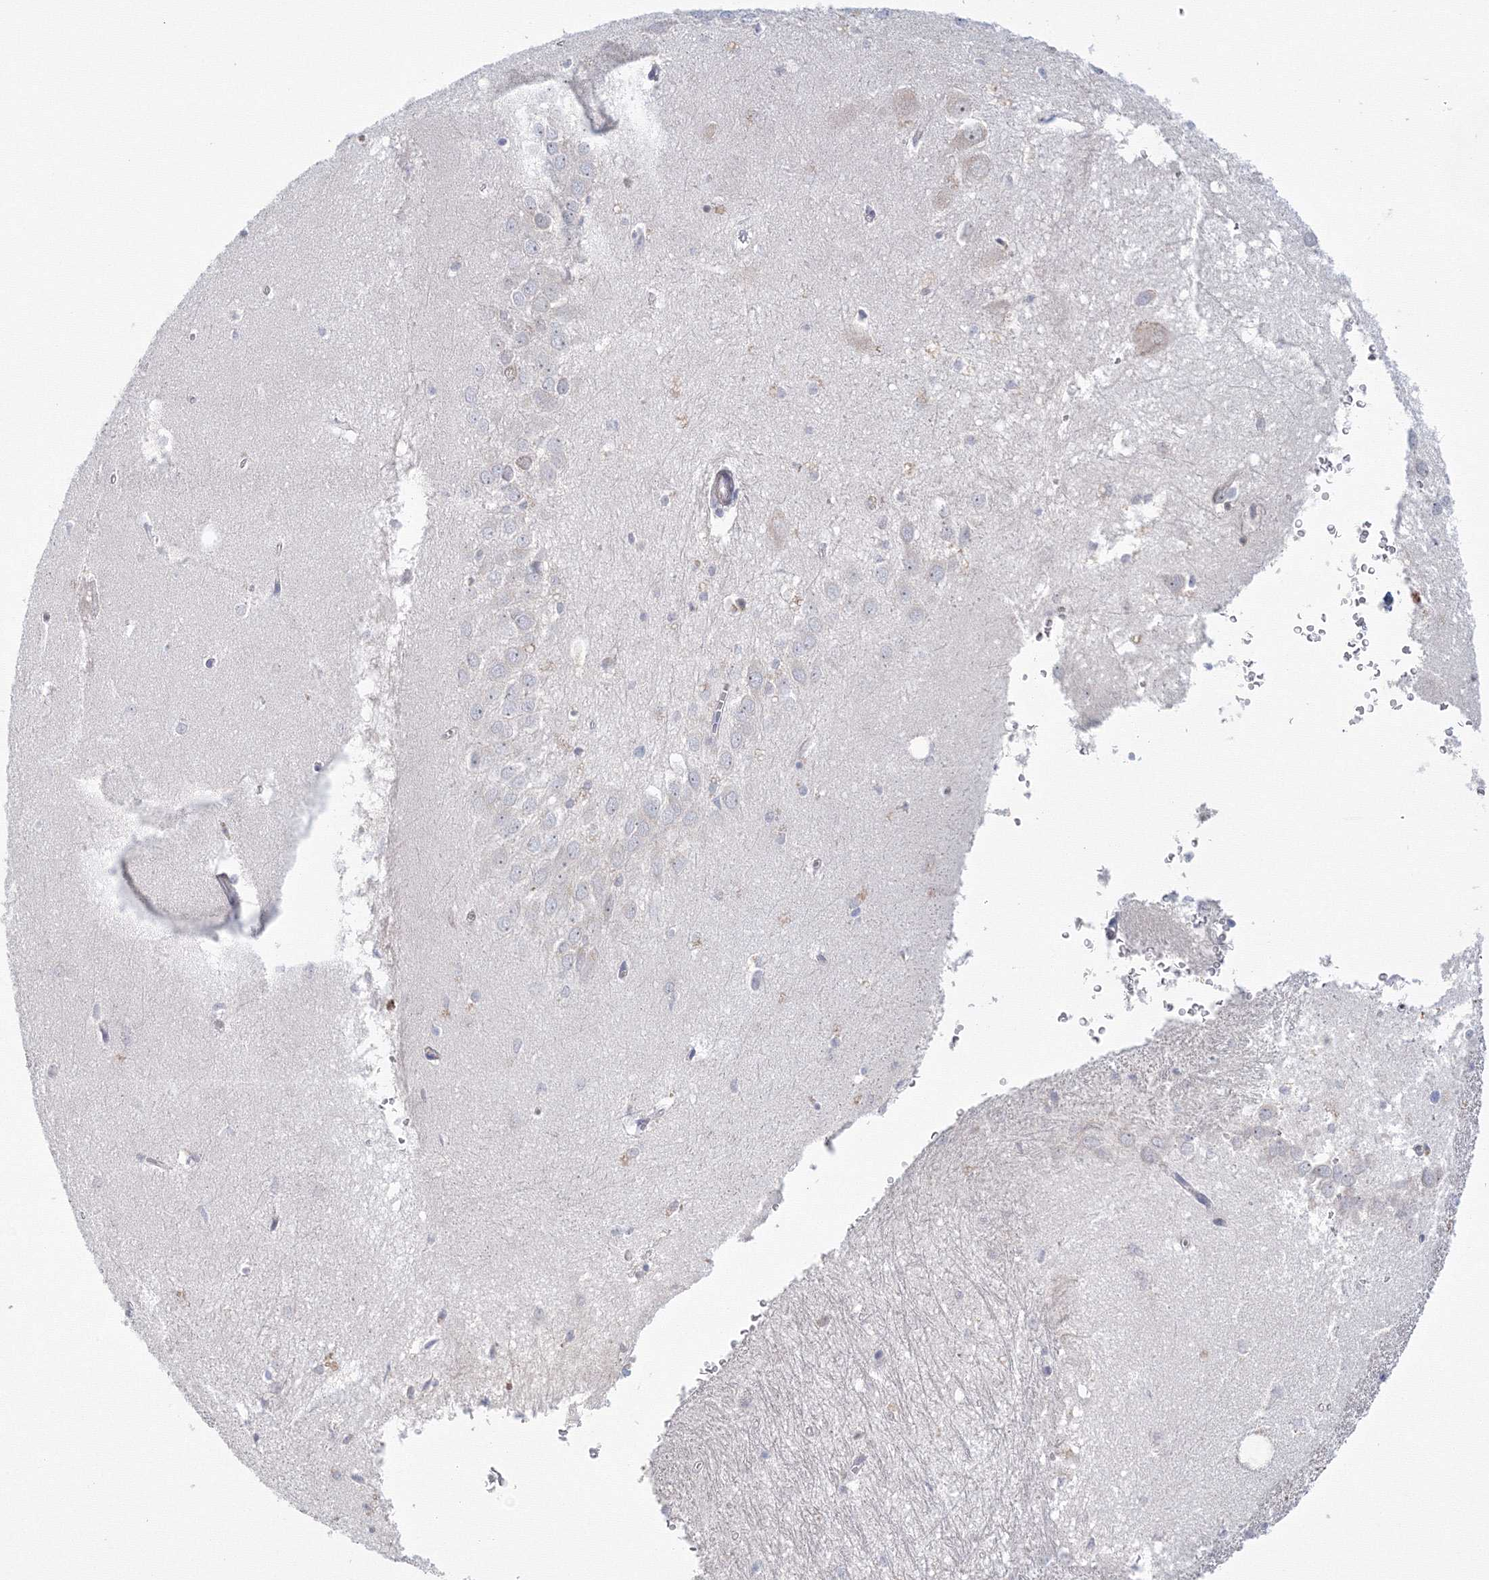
{"staining": {"intensity": "negative", "quantity": "none", "location": "none"}, "tissue": "hippocampus", "cell_type": "Glial cells", "image_type": "normal", "snomed": [{"axis": "morphology", "description": "Normal tissue, NOS"}, {"axis": "topography", "description": "Hippocampus"}], "caption": "This is an IHC micrograph of benign hippocampus. There is no expression in glial cells.", "gene": "TACC2", "patient": {"sex": "female", "age": 64}}